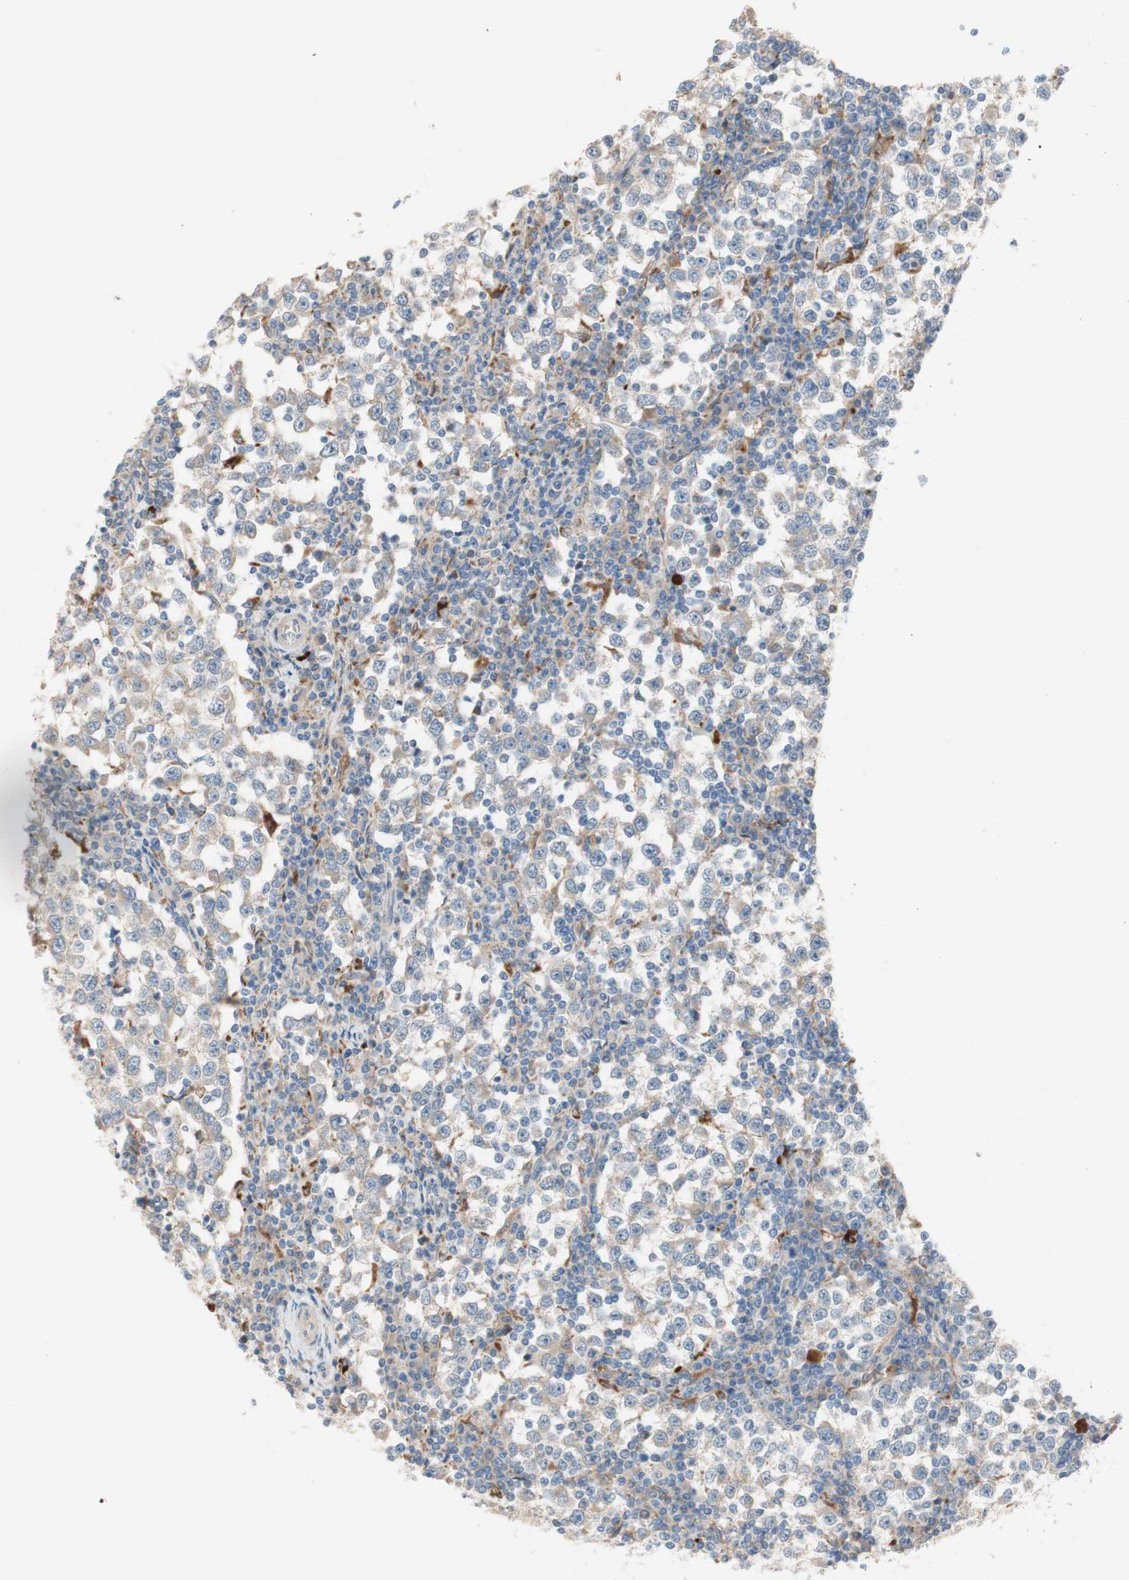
{"staining": {"intensity": "weak", "quantity": ">75%", "location": "cytoplasmic/membranous"}, "tissue": "testis cancer", "cell_type": "Tumor cells", "image_type": "cancer", "snomed": [{"axis": "morphology", "description": "Seminoma, NOS"}, {"axis": "topography", "description": "Testis"}], "caption": "A photomicrograph of testis seminoma stained for a protein exhibits weak cytoplasmic/membranous brown staining in tumor cells. (DAB IHC with brightfield microscopy, high magnification).", "gene": "PTPN21", "patient": {"sex": "male", "age": 65}}